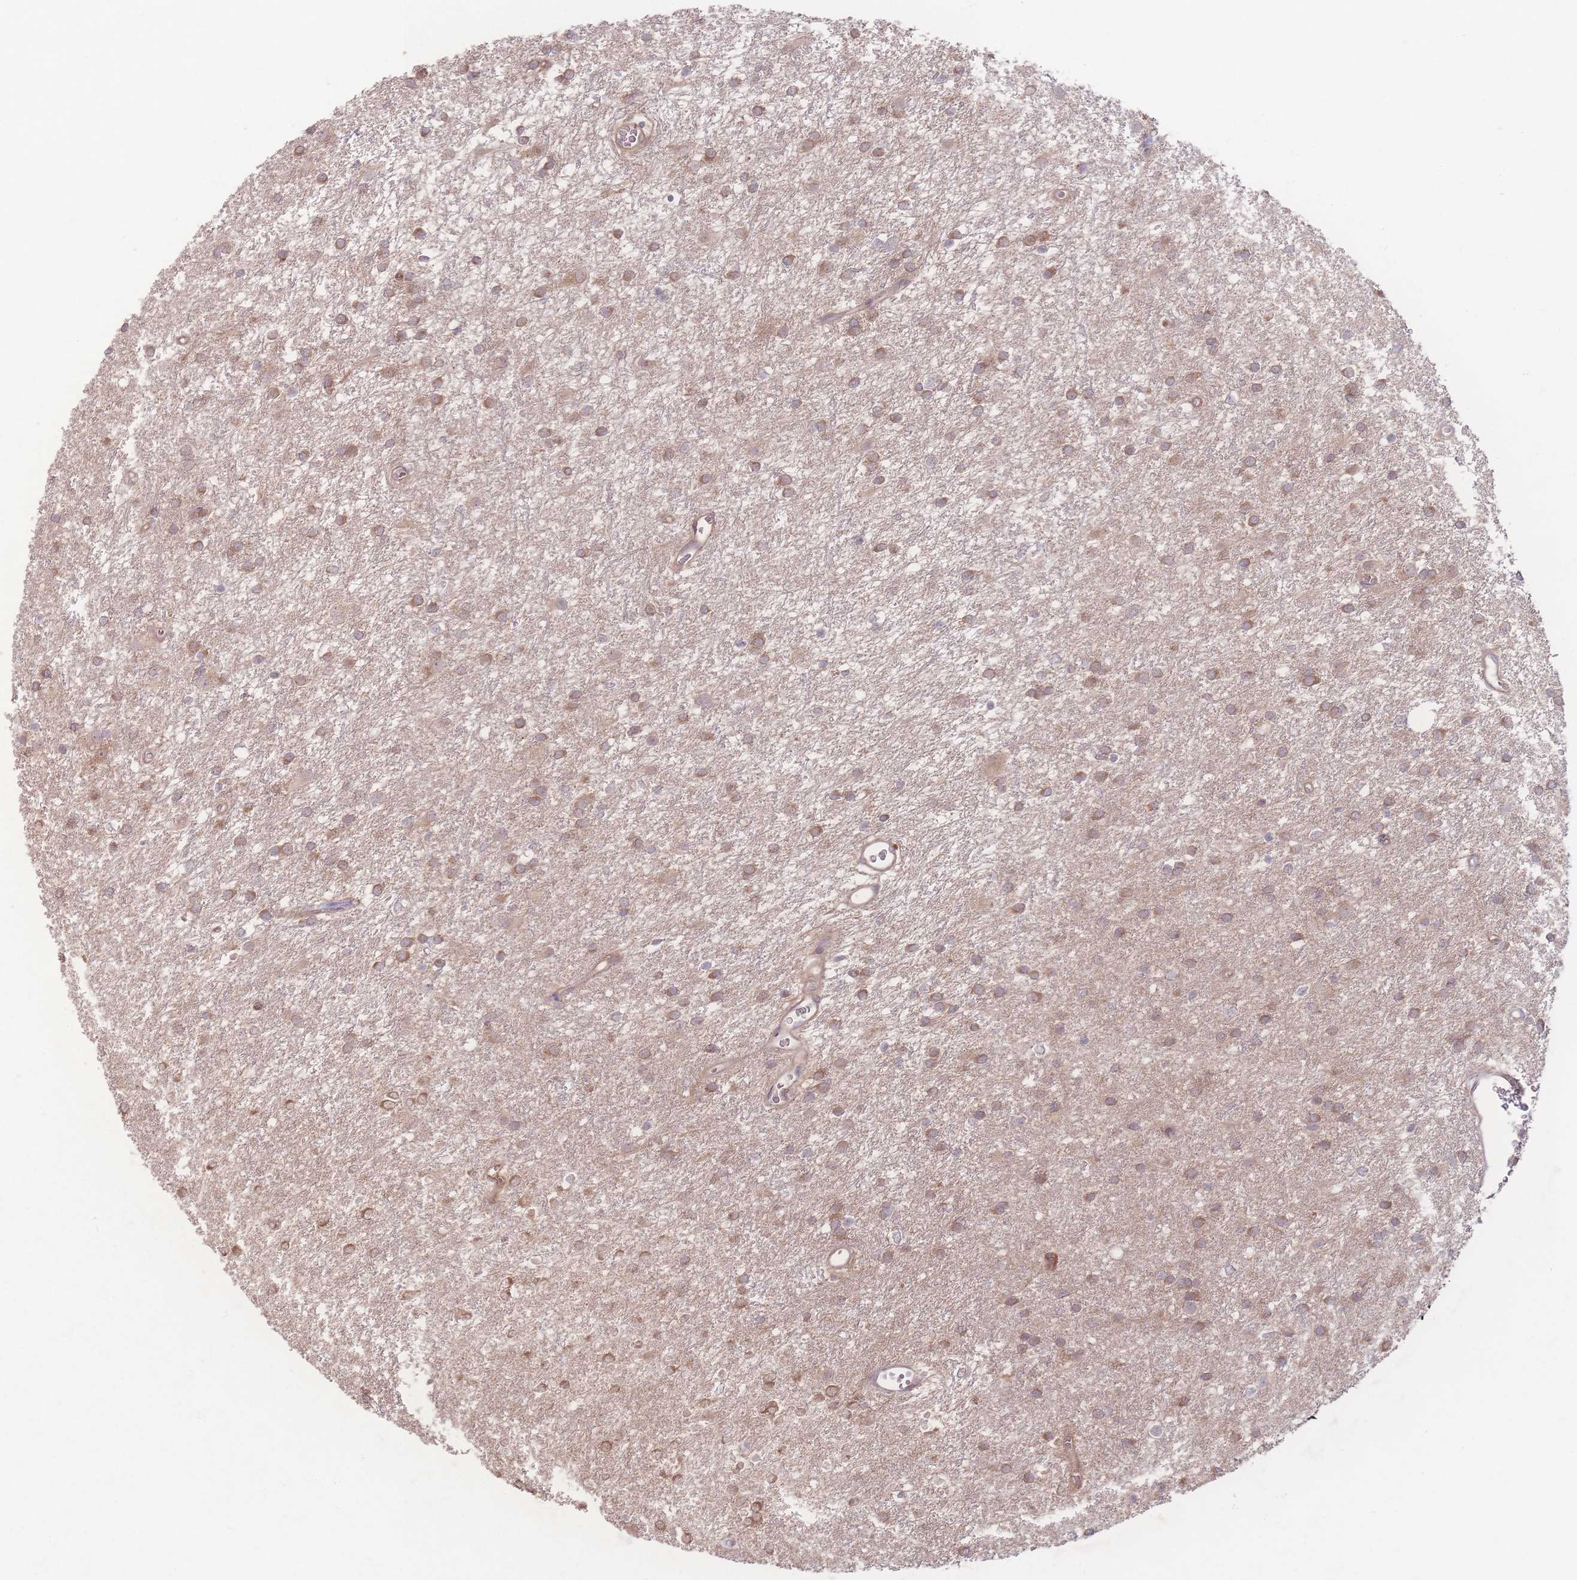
{"staining": {"intensity": "moderate", "quantity": ">75%", "location": "cytoplasmic/membranous"}, "tissue": "glioma", "cell_type": "Tumor cells", "image_type": "cancer", "snomed": [{"axis": "morphology", "description": "Glioma, malignant, High grade"}, {"axis": "topography", "description": "Brain"}], "caption": "This photomicrograph displays immunohistochemistry staining of glioma, with medium moderate cytoplasmic/membranous expression in approximately >75% of tumor cells.", "gene": "INSR", "patient": {"sex": "female", "age": 50}}